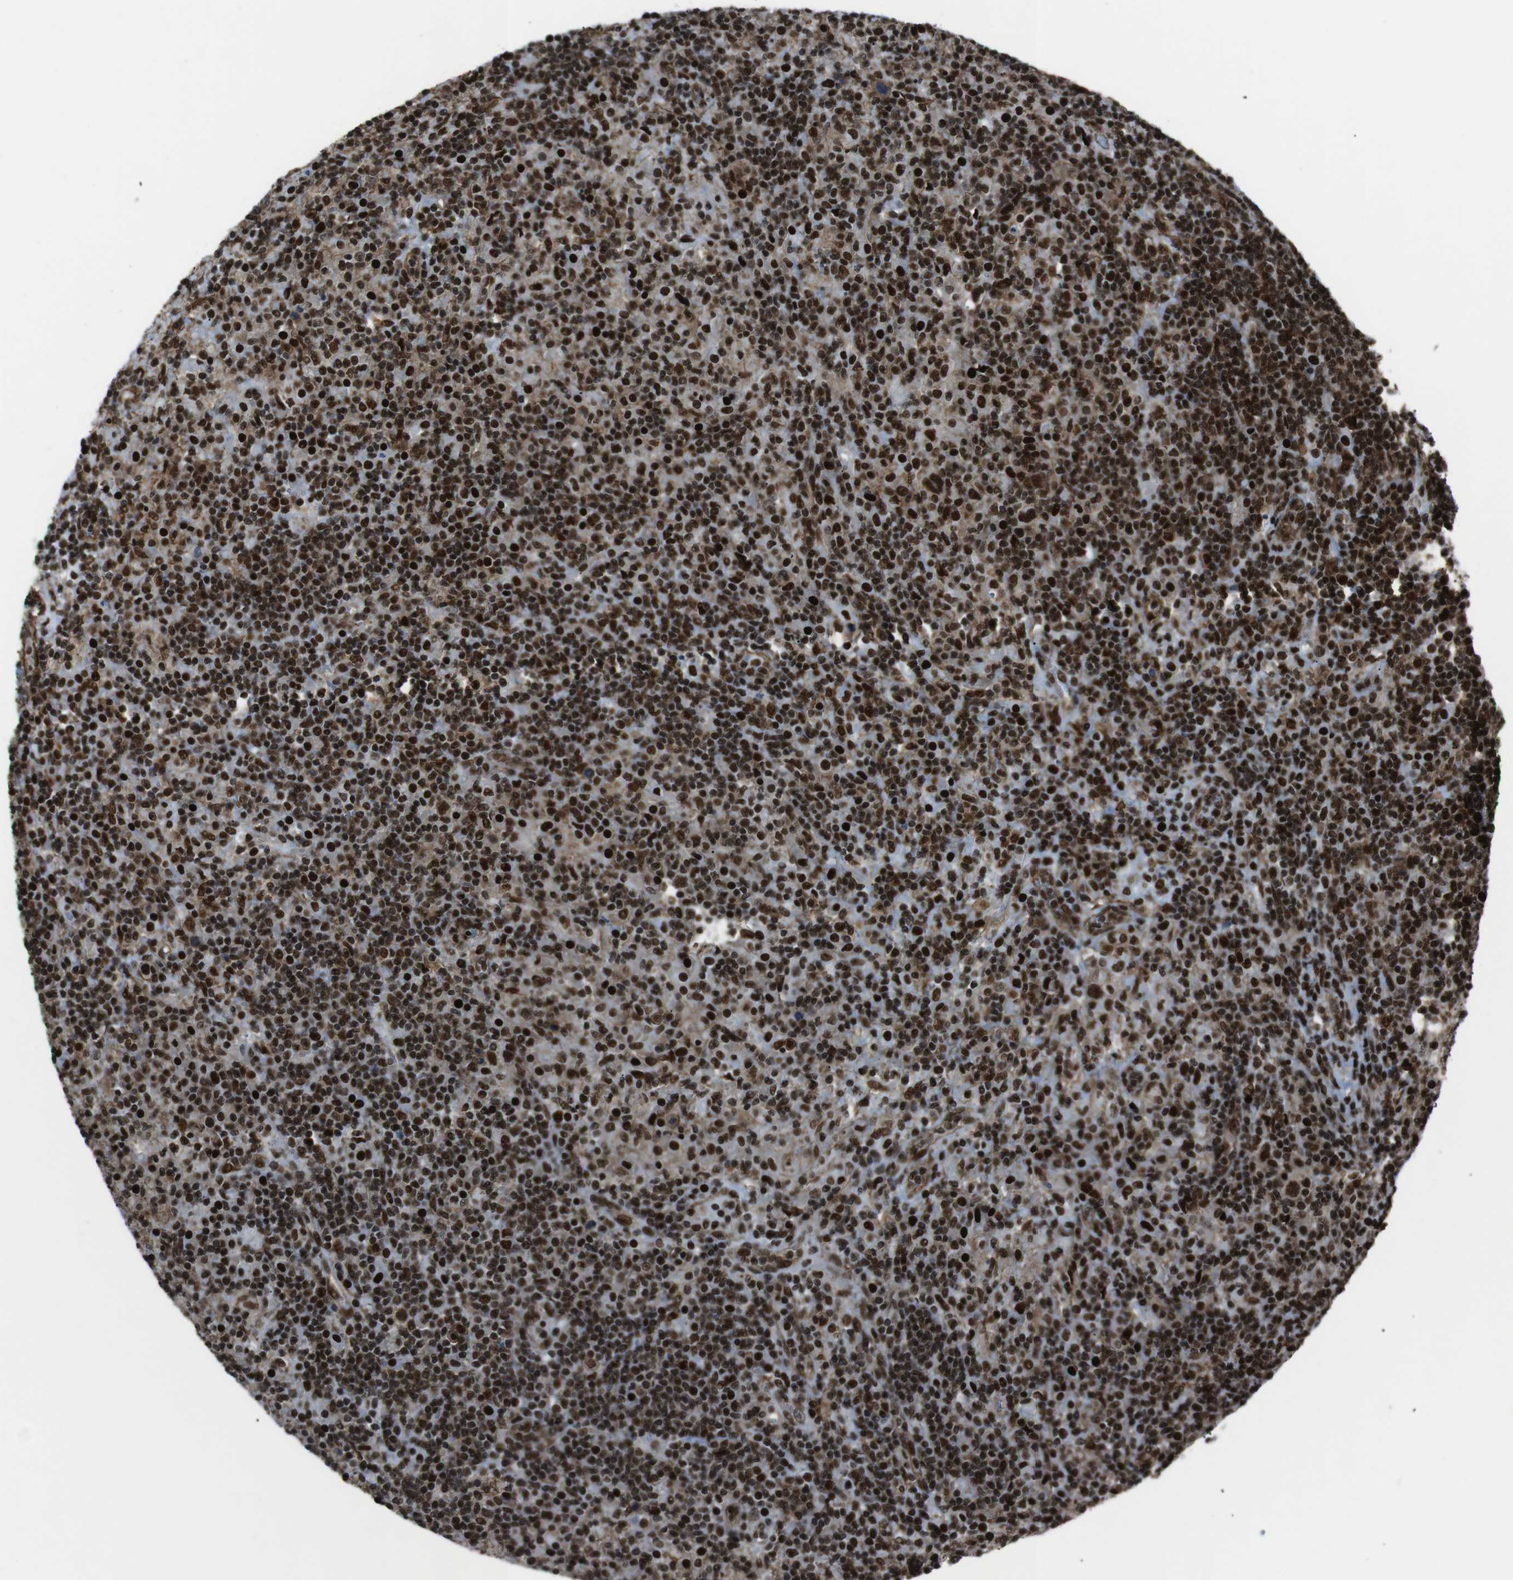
{"staining": {"intensity": "strong", "quantity": ">75%", "location": "nuclear"}, "tissue": "lymphoma", "cell_type": "Tumor cells", "image_type": "cancer", "snomed": [{"axis": "morphology", "description": "Hodgkin's disease, NOS"}, {"axis": "topography", "description": "Lymph node"}], "caption": "Lymphoma tissue exhibits strong nuclear expression in approximately >75% of tumor cells, visualized by immunohistochemistry. (DAB IHC with brightfield microscopy, high magnification).", "gene": "HNRNPU", "patient": {"sex": "male", "age": 70}}